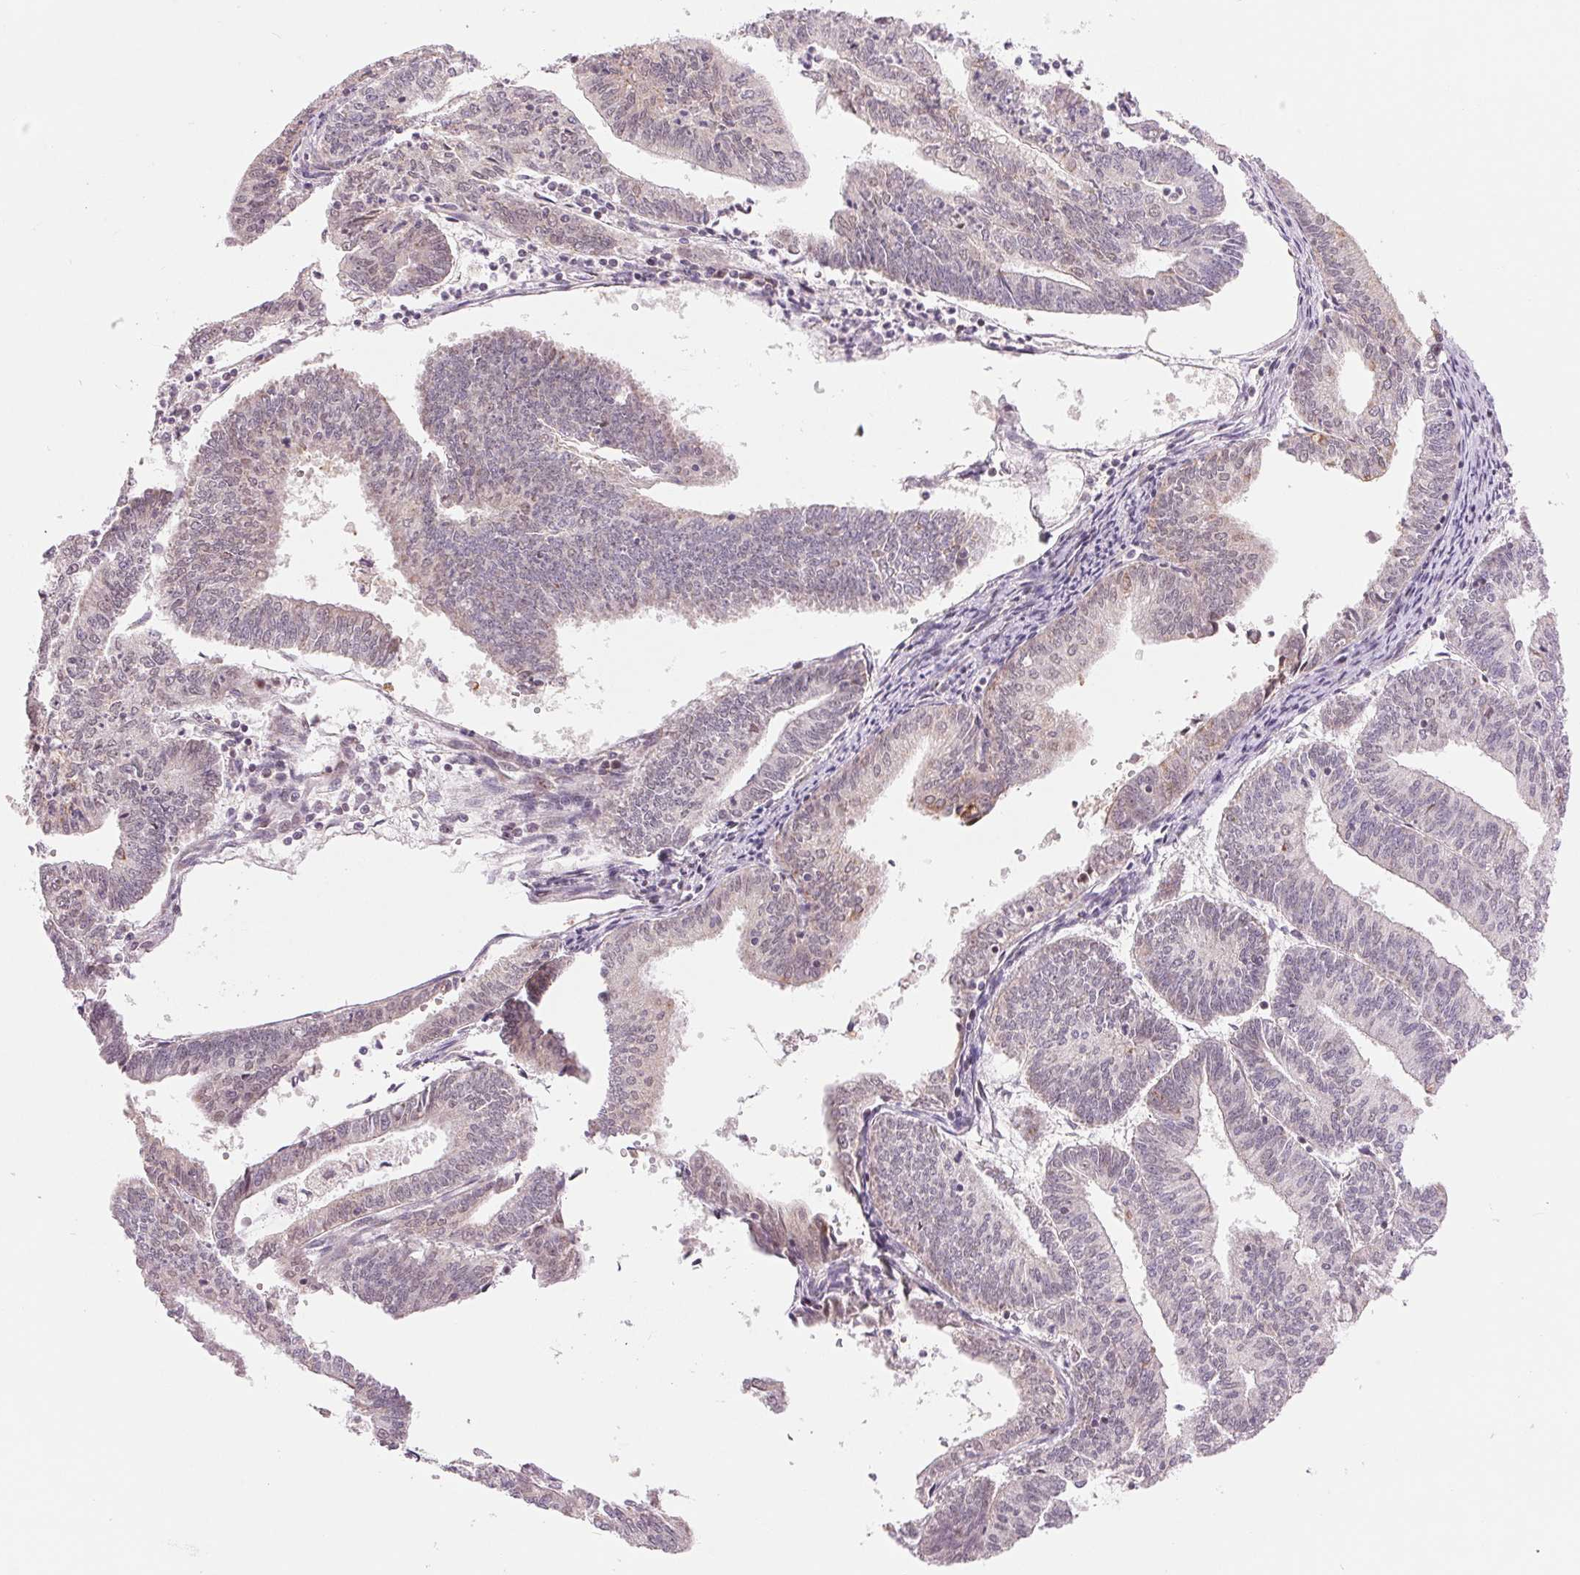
{"staining": {"intensity": "weak", "quantity": "<25%", "location": "nuclear"}, "tissue": "endometrial cancer", "cell_type": "Tumor cells", "image_type": "cancer", "snomed": [{"axis": "morphology", "description": "Adenocarcinoma, NOS"}, {"axis": "topography", "description": "Endometrium"}], "caption": "A photomicrograph of adenocarcinoma (endometrial) stained for a protein demonstrates no brown staining in tumor cells.", "gene": "ARHGAP32", "patient": {"sex": "female", "age": 61}}